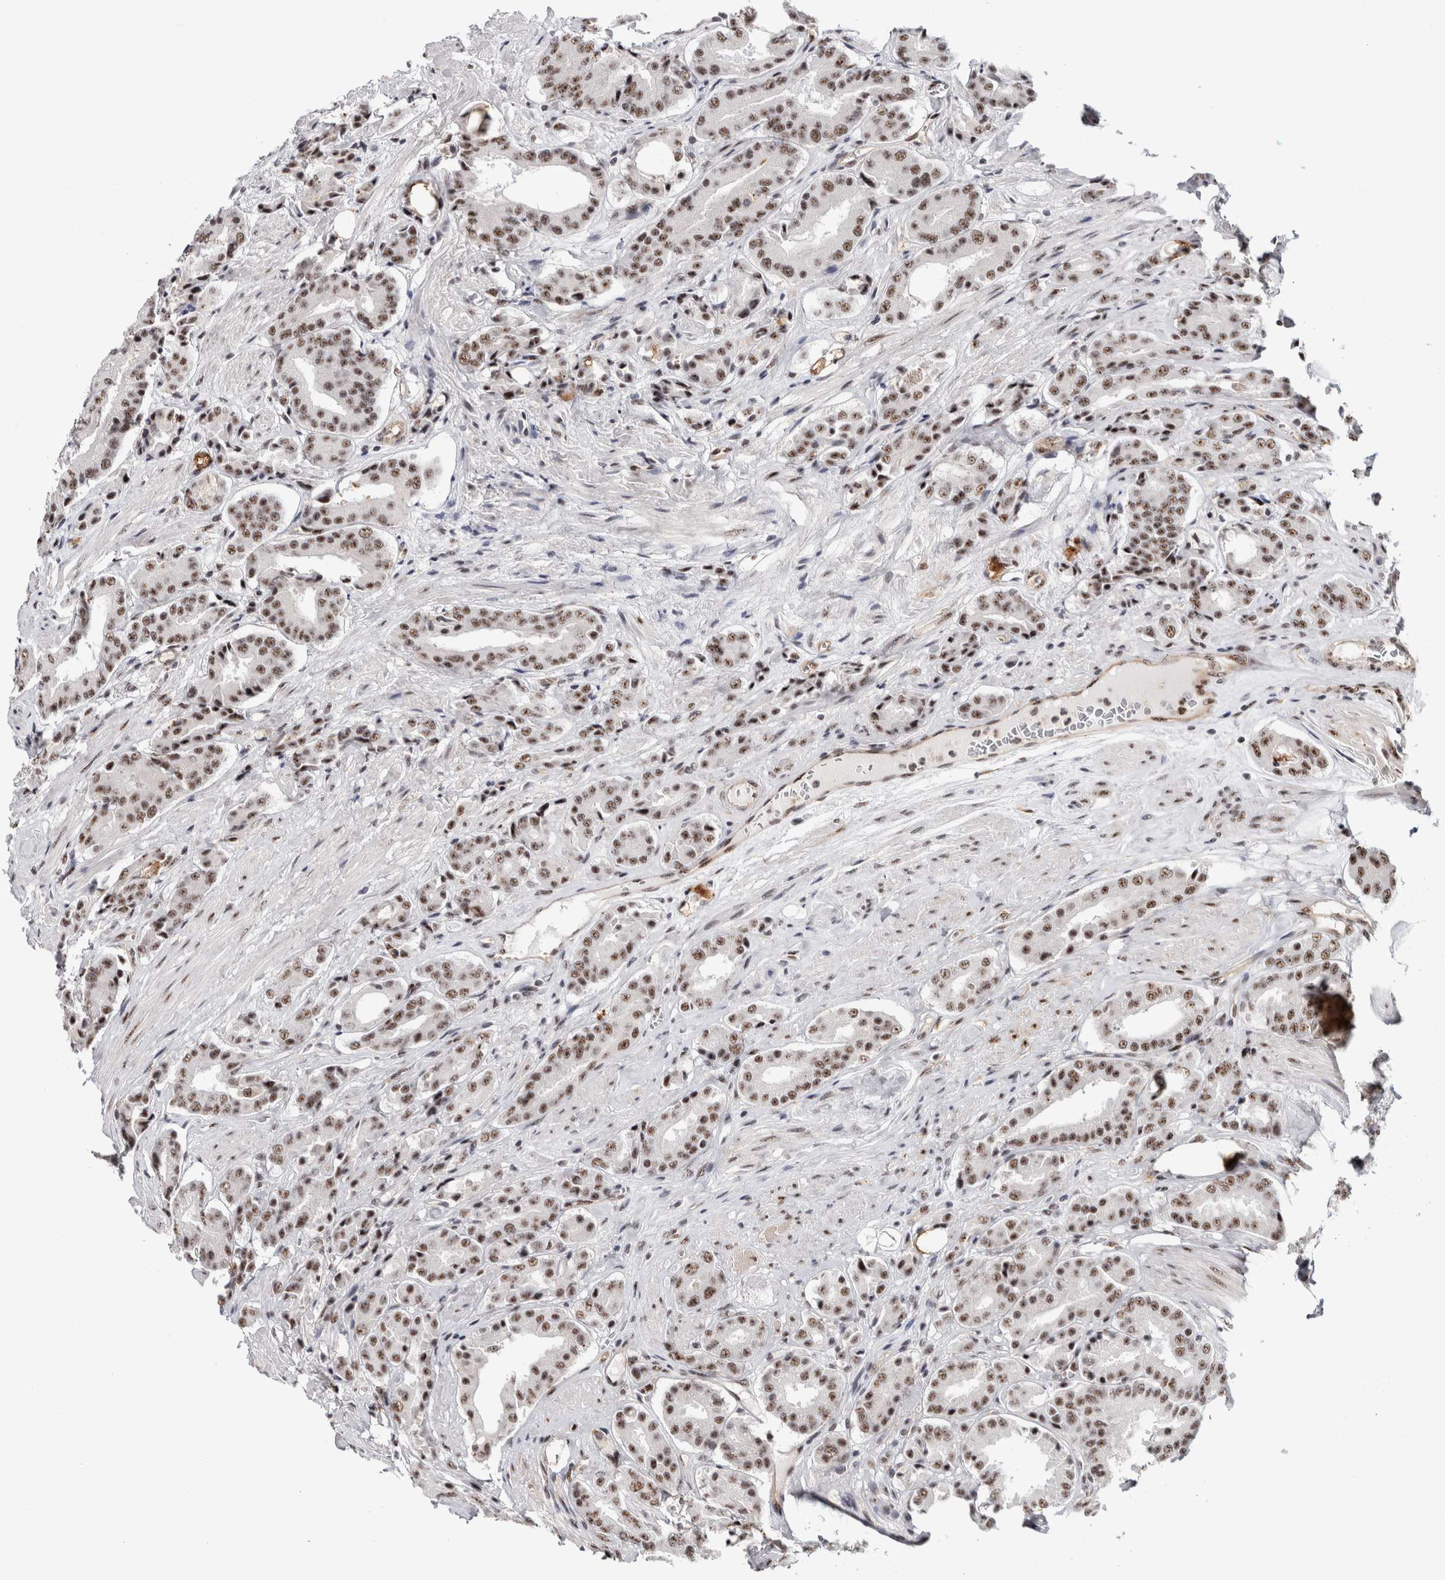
{"staining": {"intensity": "moderate", "quantity": ">75%", "location": "nuclear"}, "tissue": "prostate cancer", "cell_type": "Tumor cells", "image_type": "cancer", "snomed": [{"axis": "morphology", "description": "Adenocarcinoma, High grade"}, {"axis": "topography", "description": "Prostate"}], "caption": "Protein expression analysis of human prostate cancer reveals moderate nuclear staining in about >75% of tumor cells.", "gene": "MKNK1", "patient": {"sex": "male", "age": 71}}